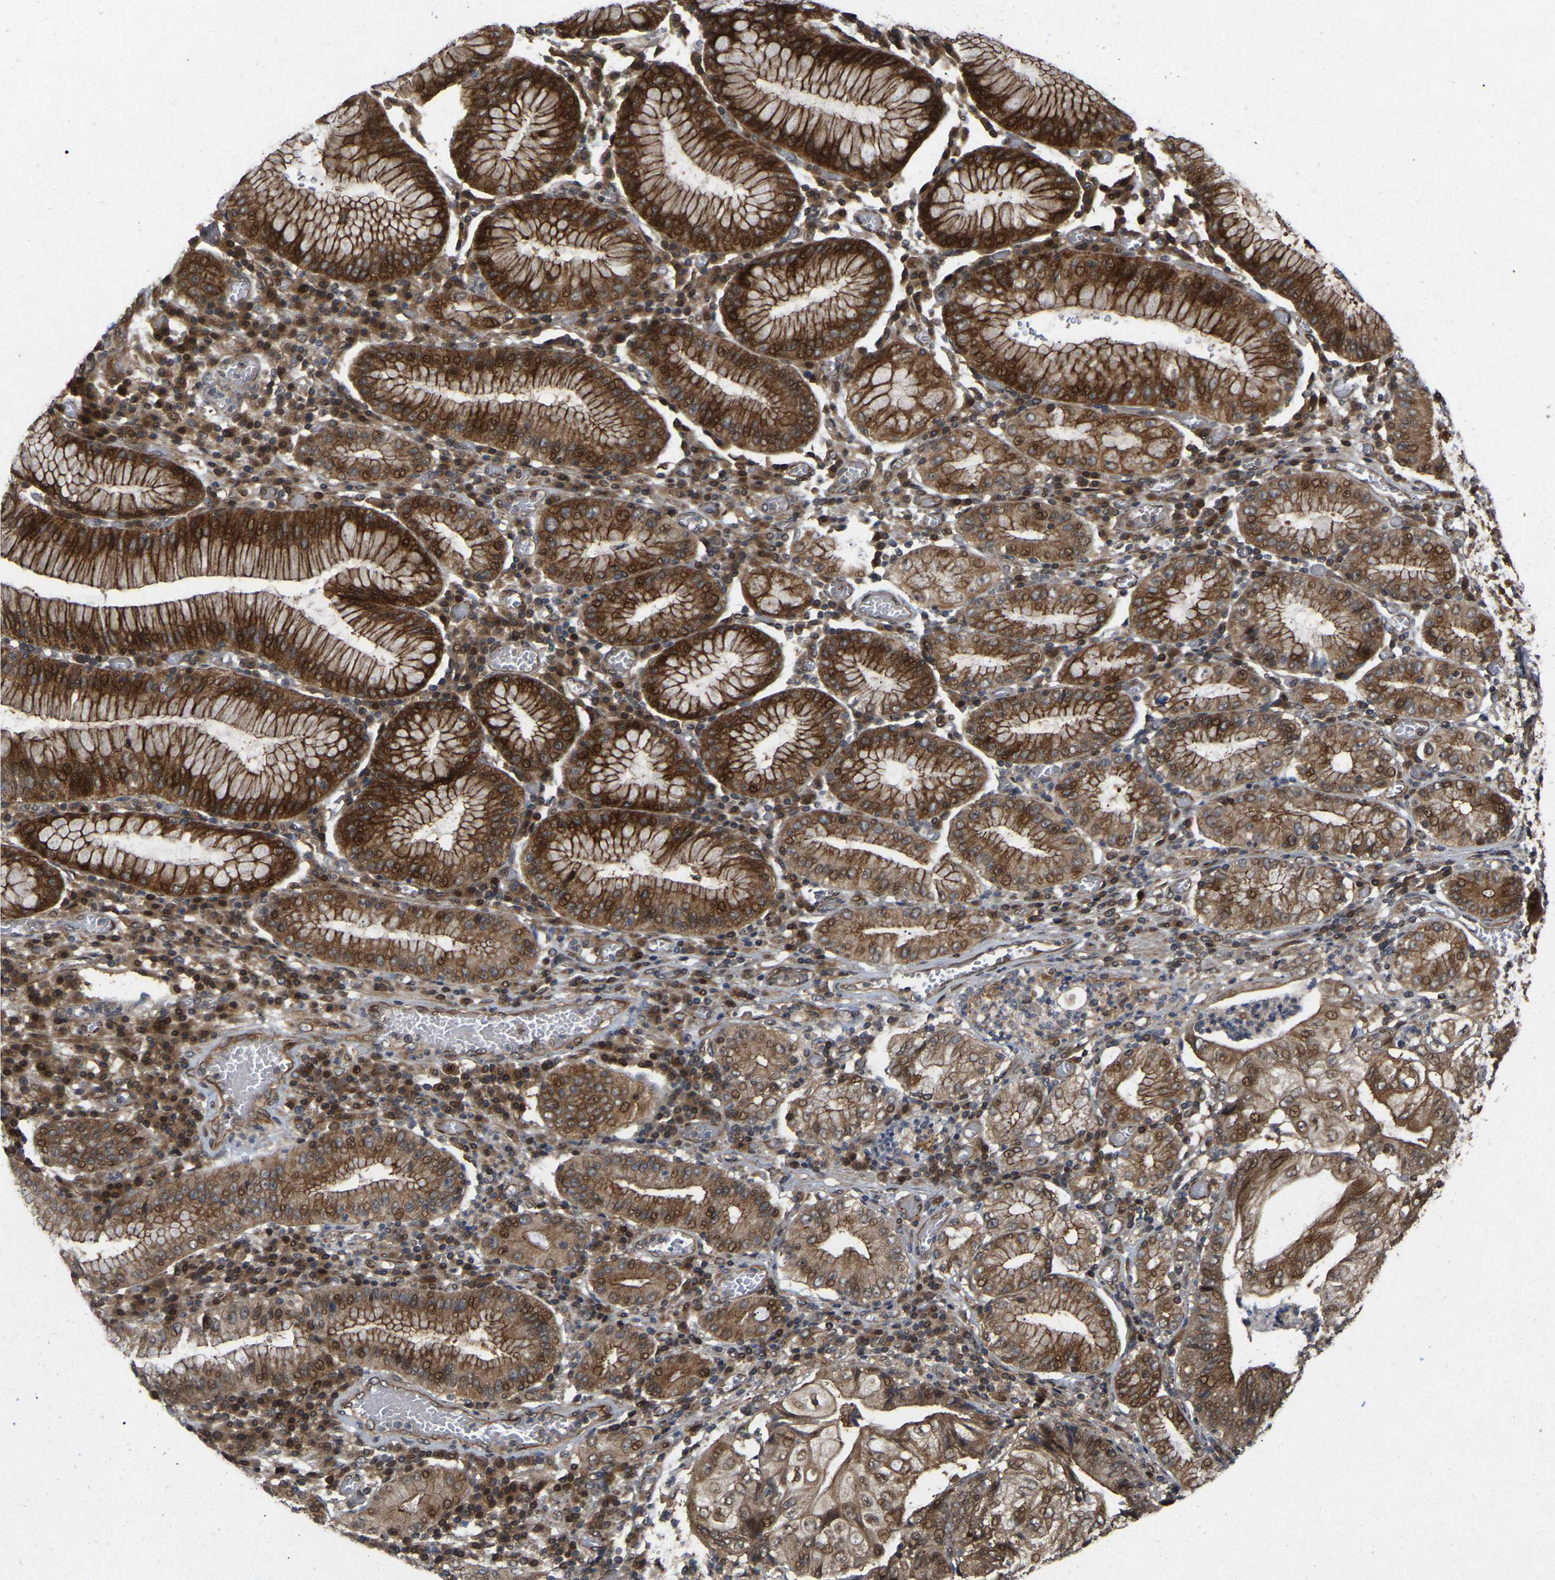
{"staining": {"intensity": "strong", "quantity": ">75%", "location": "cytoplasmic/membranous,nuclear"}, "tissue": "stomach cancer", "cell_type": "Tumor cells", "image_type": "cancer", "snomed": [{"axis": "morphology", "description": "Adenocarcinoma, NOS"}, {"axis": "topography", "description": "Stomach"}], "caption": "A brown stain highlights strong cytoplasmic/membranous and nuclear expression of a protein in human stomach cancer (adenocarcinoma) tumor cells.", "gene": "KIAA1549", "patient": {"sex": "female", "age": 73}}